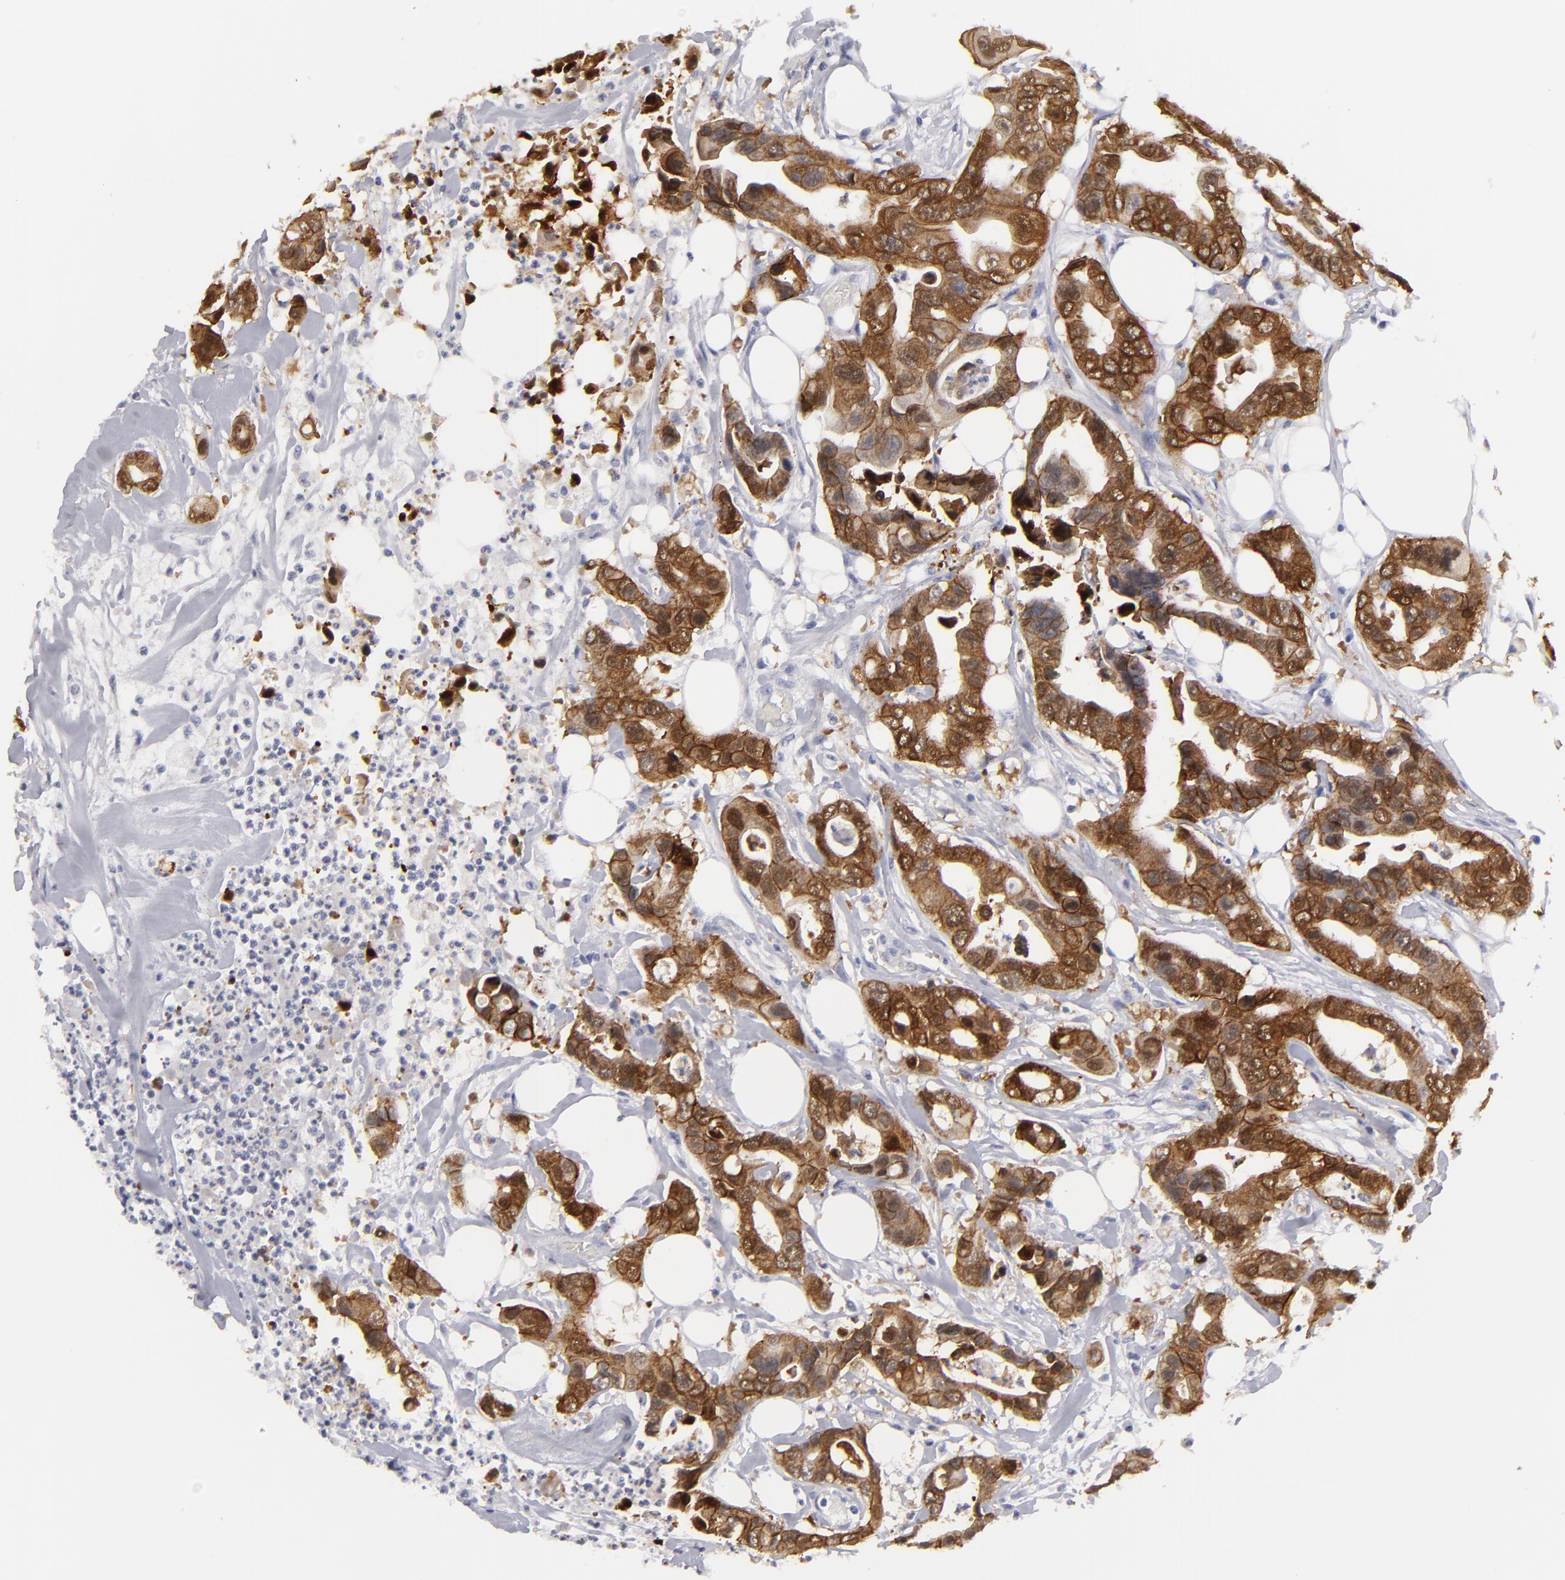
{"staining": {"intensity": "strong", "quantity": ">75%", "location": "cytoplasmic/membranous"}, "tissue": "colorectal cancer", "cell_type": "Tumor cells", "image_type": "cancer", "snomed": [{"axis": "morphology", "description": "Adenocarcinoma, NOS"}, {"axis": "topography", "description": "Colon"}], "caption": "A histopathology image of human adenocarcinoma (colorectal) stained for a protein reveals strong cytoplasmic/membranous brown staining in tumor cells. The staining was performed using DAB (3,3'-diaminobenzidine), with brown indicating positive protein expression. Nuclei are stained blue with hematoxylin.", "gene": "JUP", "patient": {"sex": "female", "age": 70}}